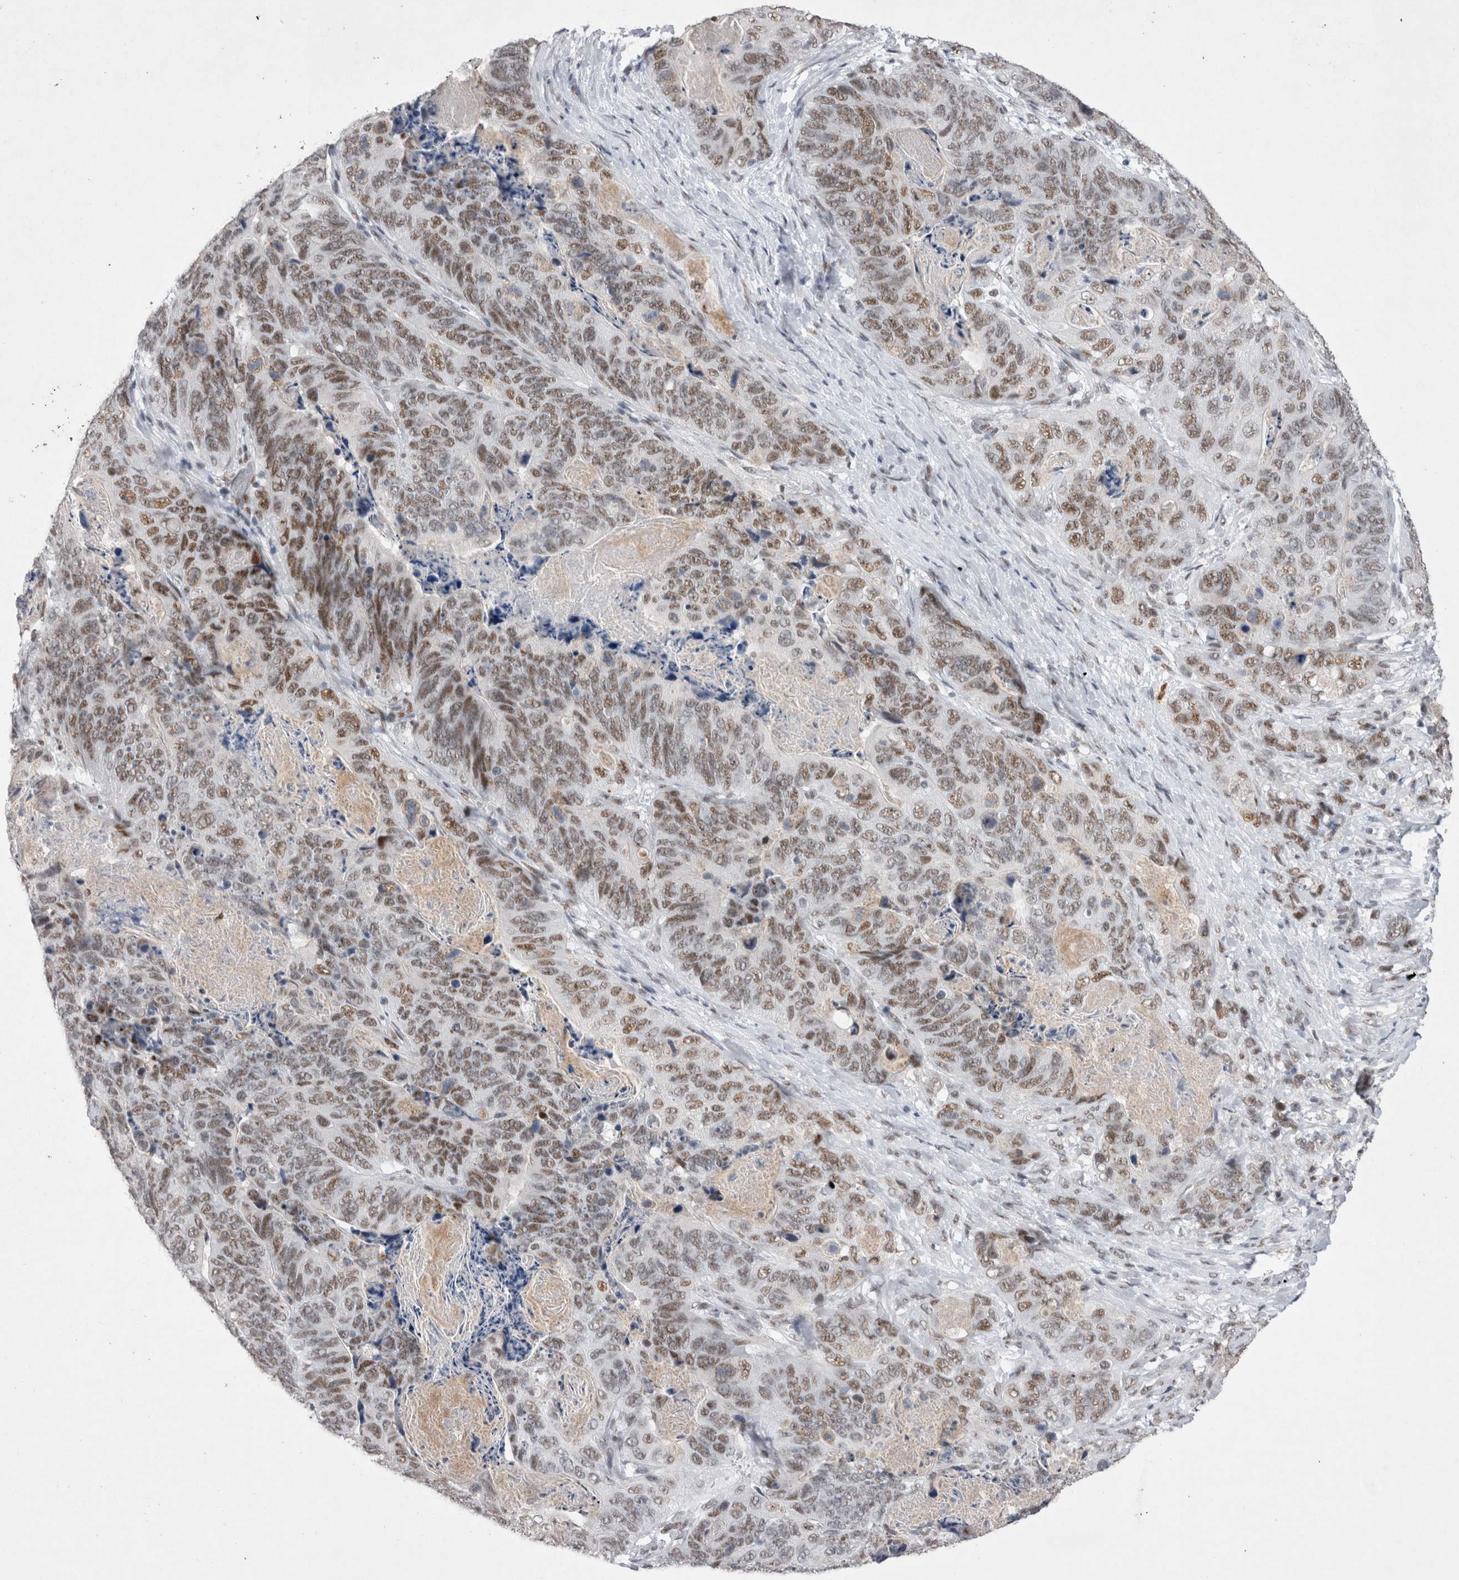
{"staining": {"intensity": "moderate", "quantity": ">75%", "location": "nuclear"}, "tissue": "stomach cancer", "cell_type": "Tumor cells", "image_type": "cancer", "snomed": [{"axis": "morphology", "description": "Normal tissue, NOS"}, {"axis": "morphology", "description": "Adenocarcinoma, NOS"}, {"axis": "topography", "description": "Stomach"}], "caption": "Moderate nuclear protein expression is identified in about >75% of tumor cells in stomach adenocarcinoma. (IHC, brightfield microscopy, high magnification).", "gene": "RBM6", "patient": {"sex": "female", "age": 89}}